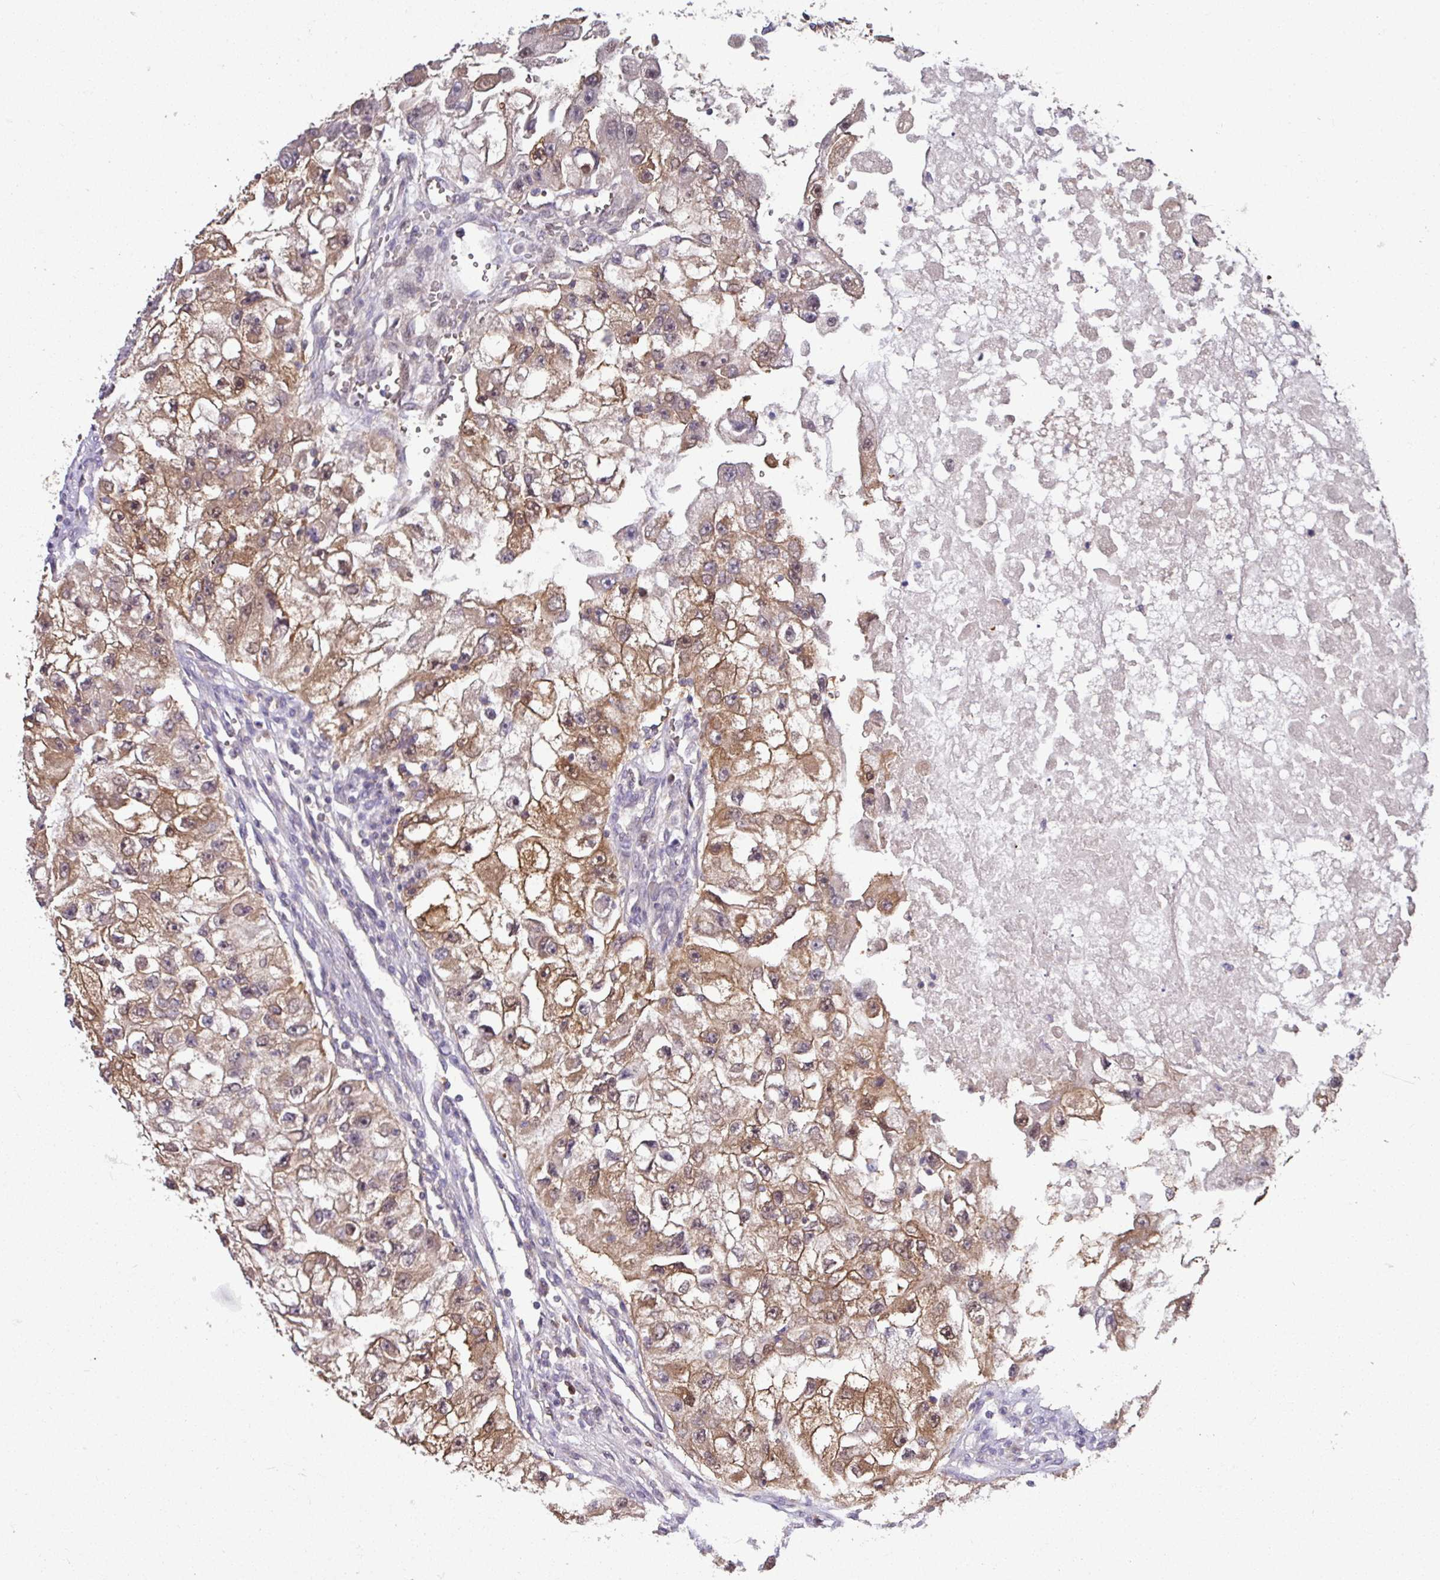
{"staining": {"intensity": "moderate", "quantity": ">75%", "location": "cytoplasmic/membranous"}, "tissue": "renal cancer", "cell_type": "Tumor cells", "image_type": "cancer", "snomed": [{"axis": "morphology", "description": "Adenocarcinoma, NOS"}, {"axis": "topography", "description": "Kidney"}], "caption": "Renal adenocarcinoma stained for a protein (brown) shows moderate cytoplasmic/membranous positive expression in about >75% of tumor cells.", "gene": "SLAMF6", "patient": {"sex": "male", "age": 63}}